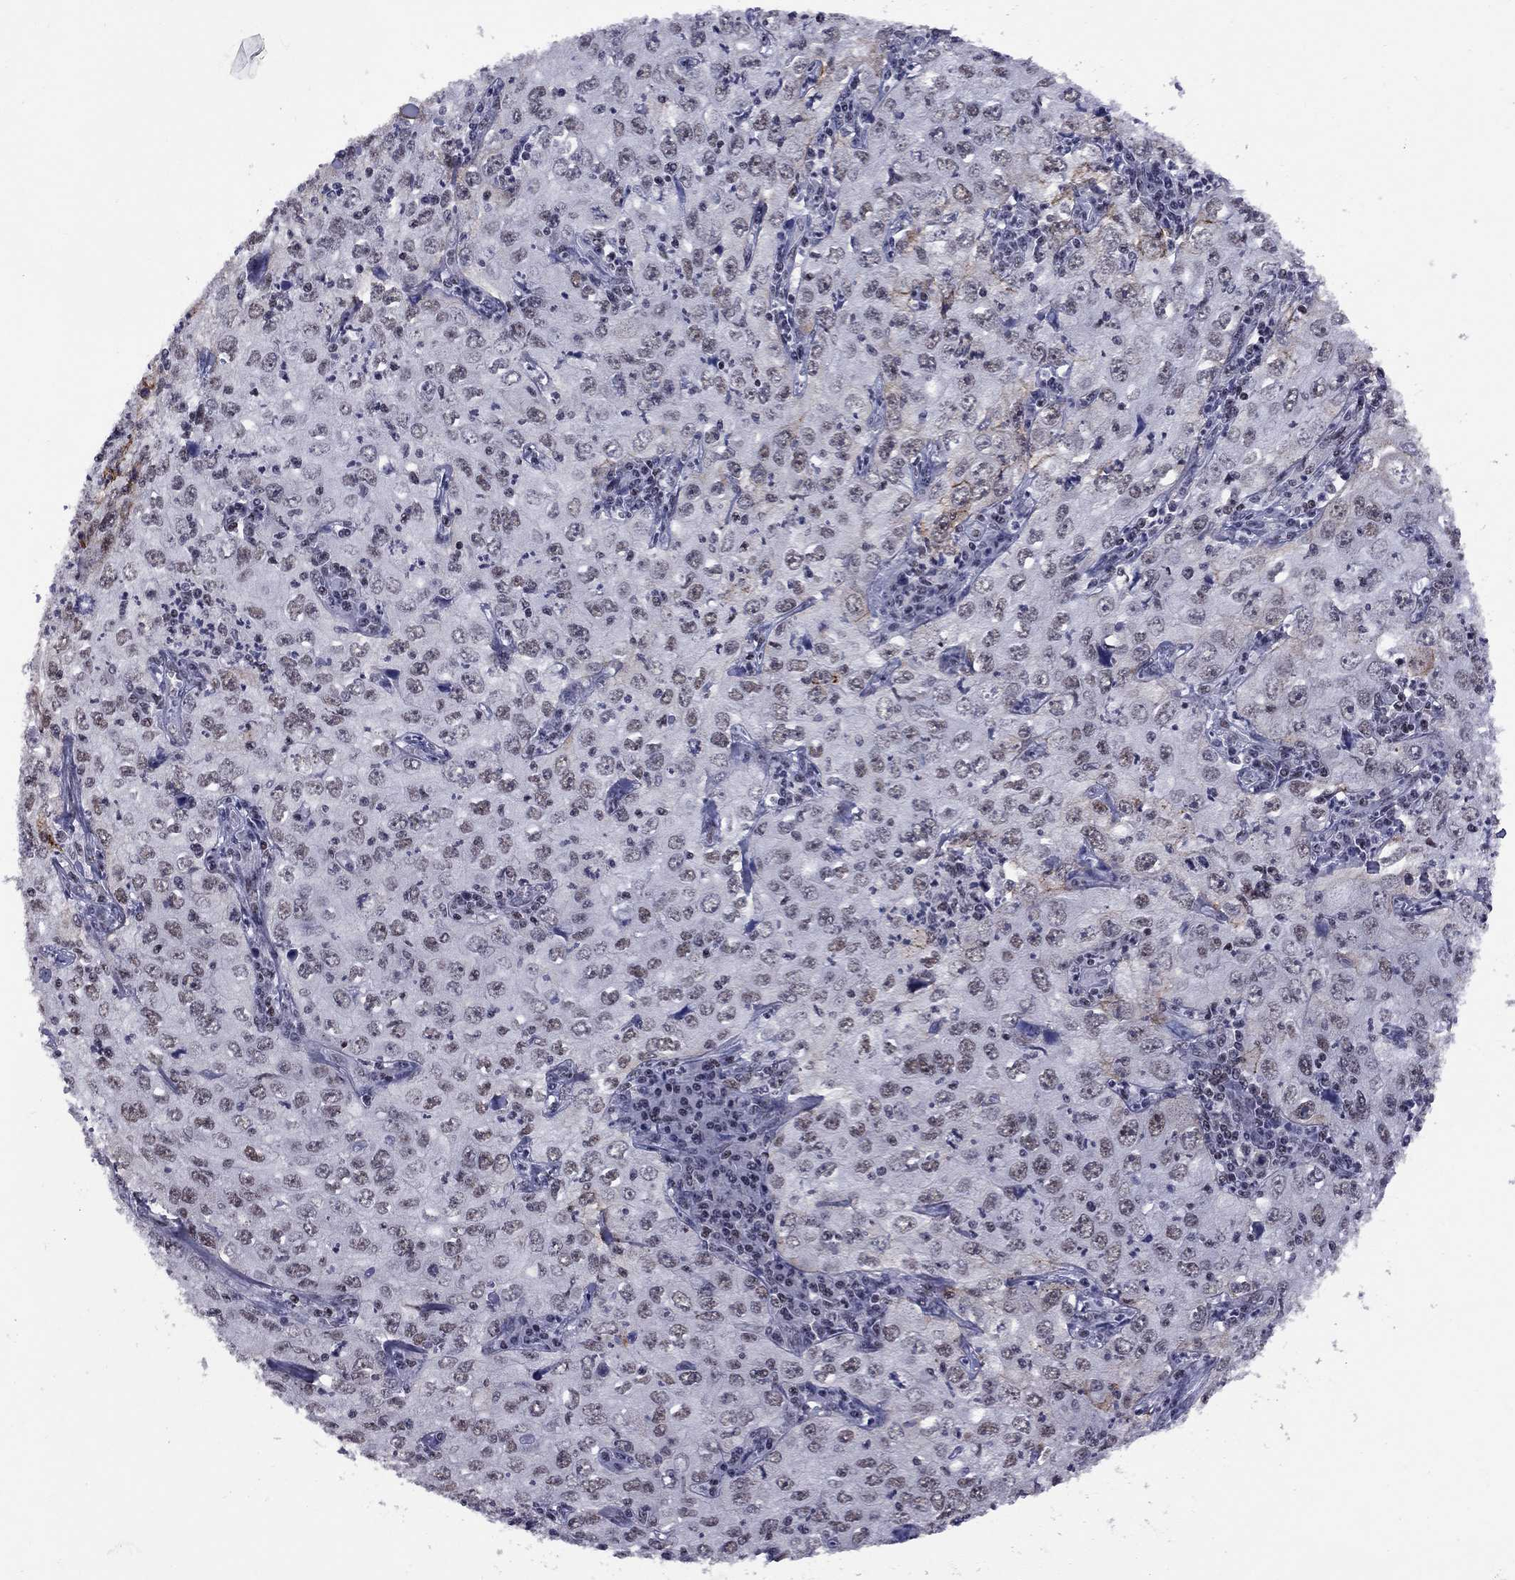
{"staining": {"intensity": "weak", "quantity": "<25%", "location": "nuclear"}, "tissue": "cervical cancer", "cell_type": "Tumor cells", "image_type": "cancer", "snomed": [{"axis": "morphology", "description": "Squamous cell carcinoma, NOS"}, {"axis": "topography", "description": "Cervix"}], "caption": "An immunohistochemistry (IHC) photomicrograph of cervical squamous cell carcinoma is shown. There is no staining in tumor cells of cervical squamous cell carcinoma. Brightfield microscopy of IHC stained with DAB (brown) and hematoxylin (blue), captured at high magnification.", "gene": "TAF9", "patient": {"sex": "female", "age": 24}}